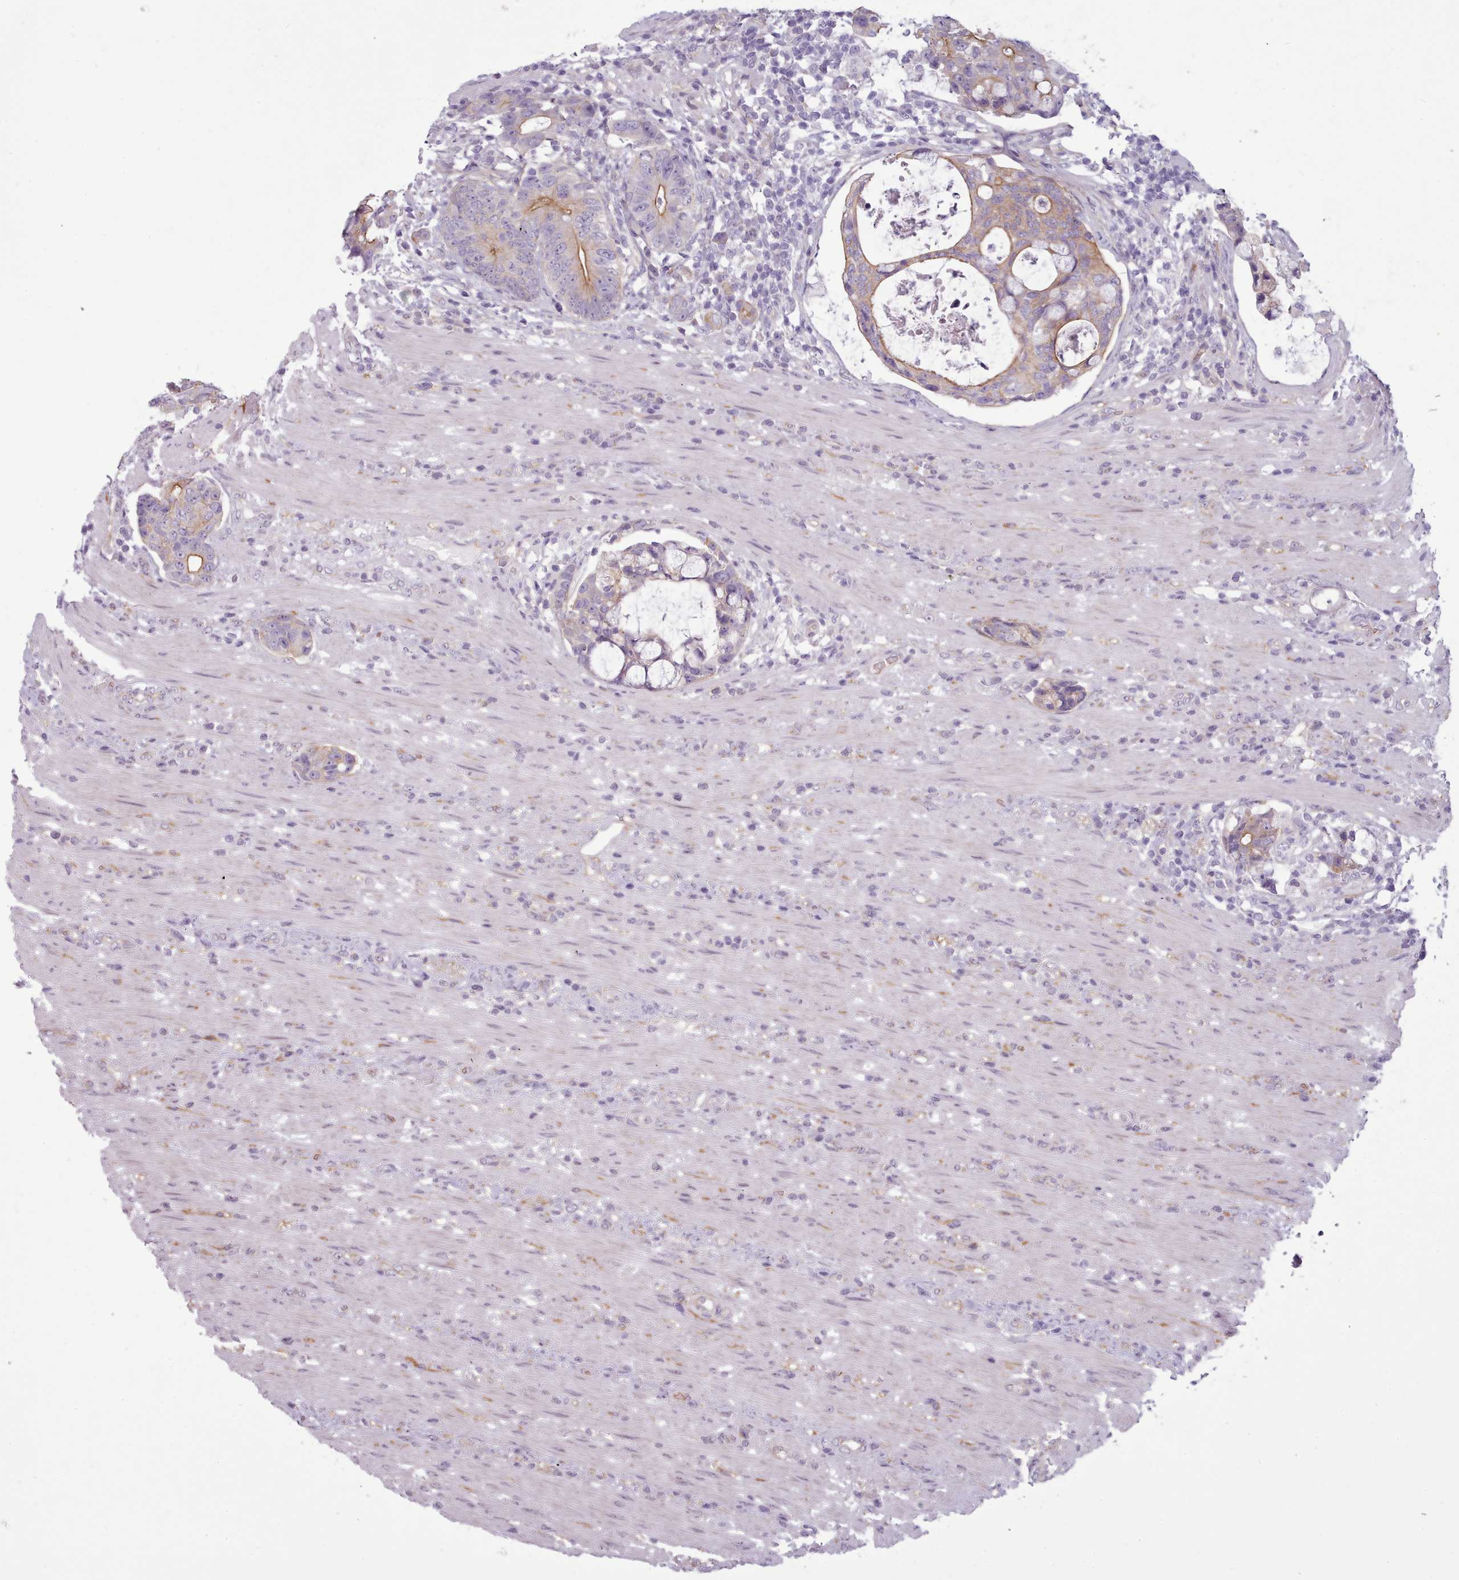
{"staining": {"intensity": "moderate", "quantity": "25%-75%", "location": "cytoplasmic/membranous"}, "tissue": "colorectal cancer", "cell_type": "Tumor cells", "image_type": "cancer", "snomed": [{"axis": "morphology", "description": "Adenocarcinoma, NOS"}, {"axis": "topography", "description": "Colon"}], "caption": "Adenocarcinoma (colorectal) stained for a protein (brown) displays moderate cytoplasmic/membranous positive expression in approximately 25%-75% of tumor cells.", "gene": "PLD4", "patient": {"sex": "female", "age": 82}}